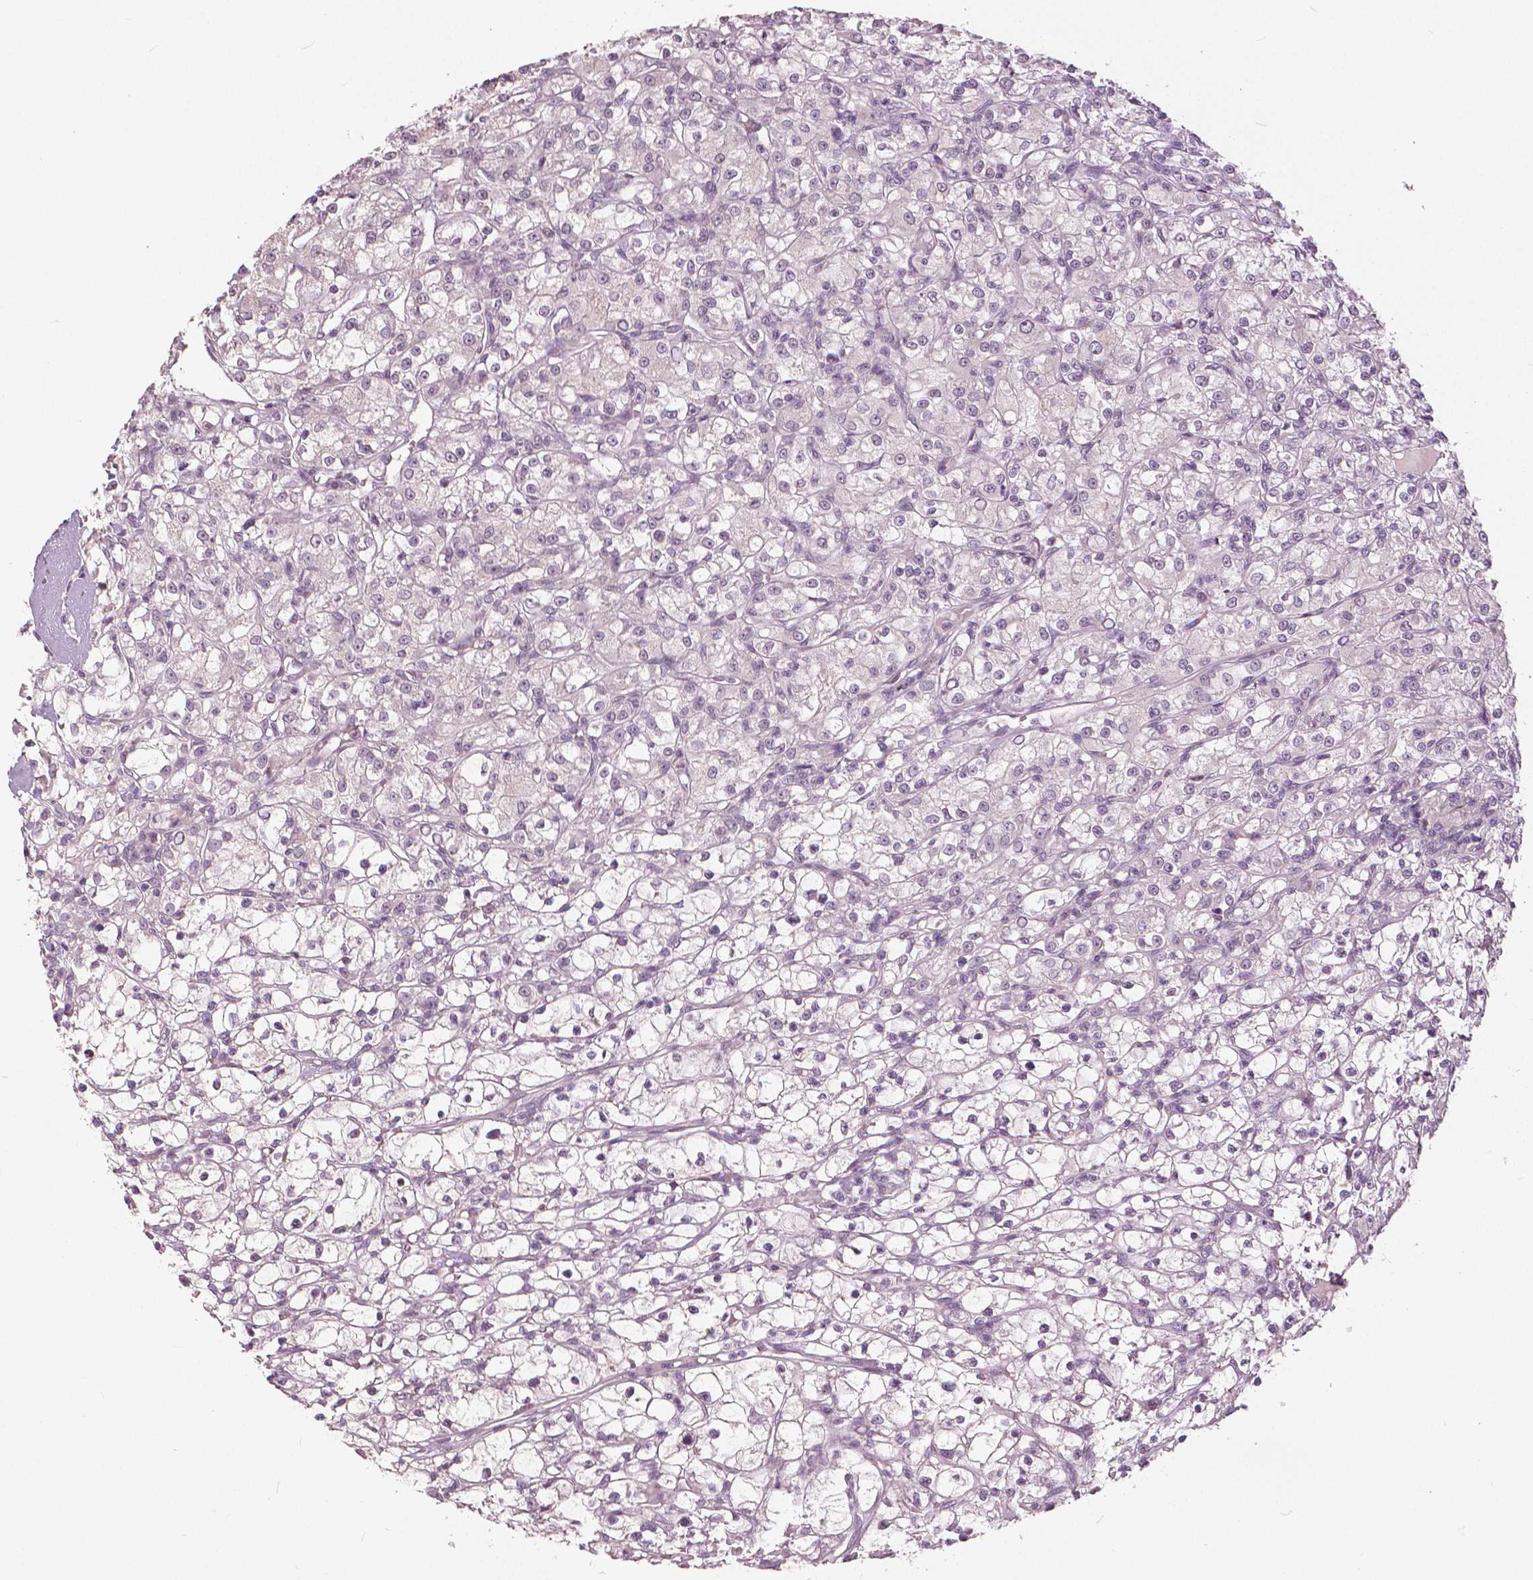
{"staining": {"intensity": "negative", "quantity": "none", "location": "none"}, "tissue": "renal cancer", "cell_type": "Tumor cells", "image_type": "cancer", "snomed": [{"axis": "morphology", "description": "Adenocarcinoma, NOS"}, {"axis": "topography", "description": "Kidney"}], "caption": "DAB (3,3'-diaminobenzidine) immunohistochemical staining of renal adenocarcinoma exhibits no significant staining in tumor cells.", "gene": "NANOG", "patient": {"sex": "female", "age": 59}}